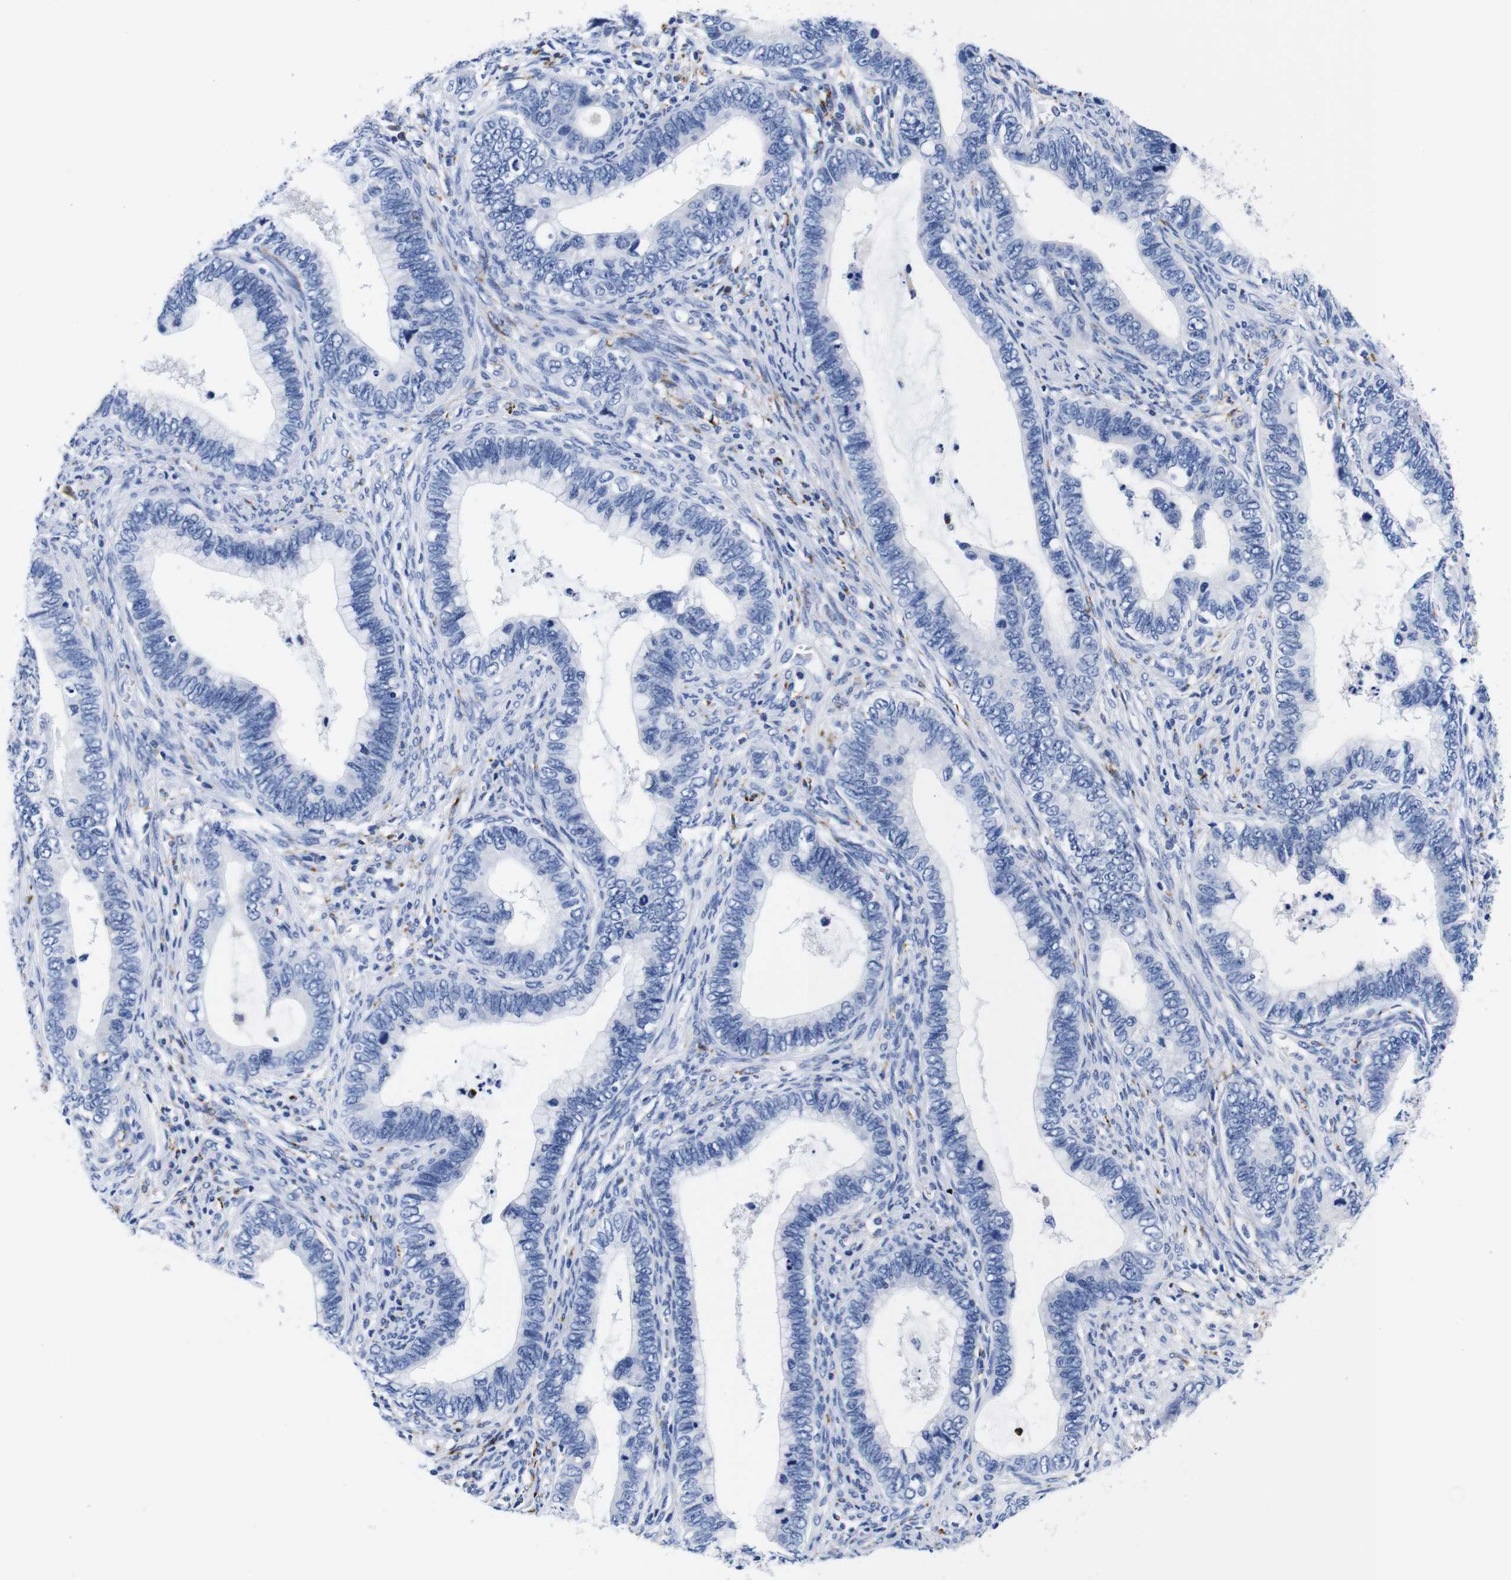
{"staining": {"intensity": "negative", "quantity": "none", "location": "none"}, "tissue": "cervical cancer", "cell_type": "Tumor cells", "image_type": "cancer", "snomed": [{"axis": "morphology", "description": "Adenocarcinoma, NOS"}, {"axis": "topography", "description": "Cervix"}], "caption": "Immunohistochemical staining of cervical cancer shows no significant expression in tumor cells.", "gene": "HLA-DMB", "patient": {"sex": "female", "age": 44}}